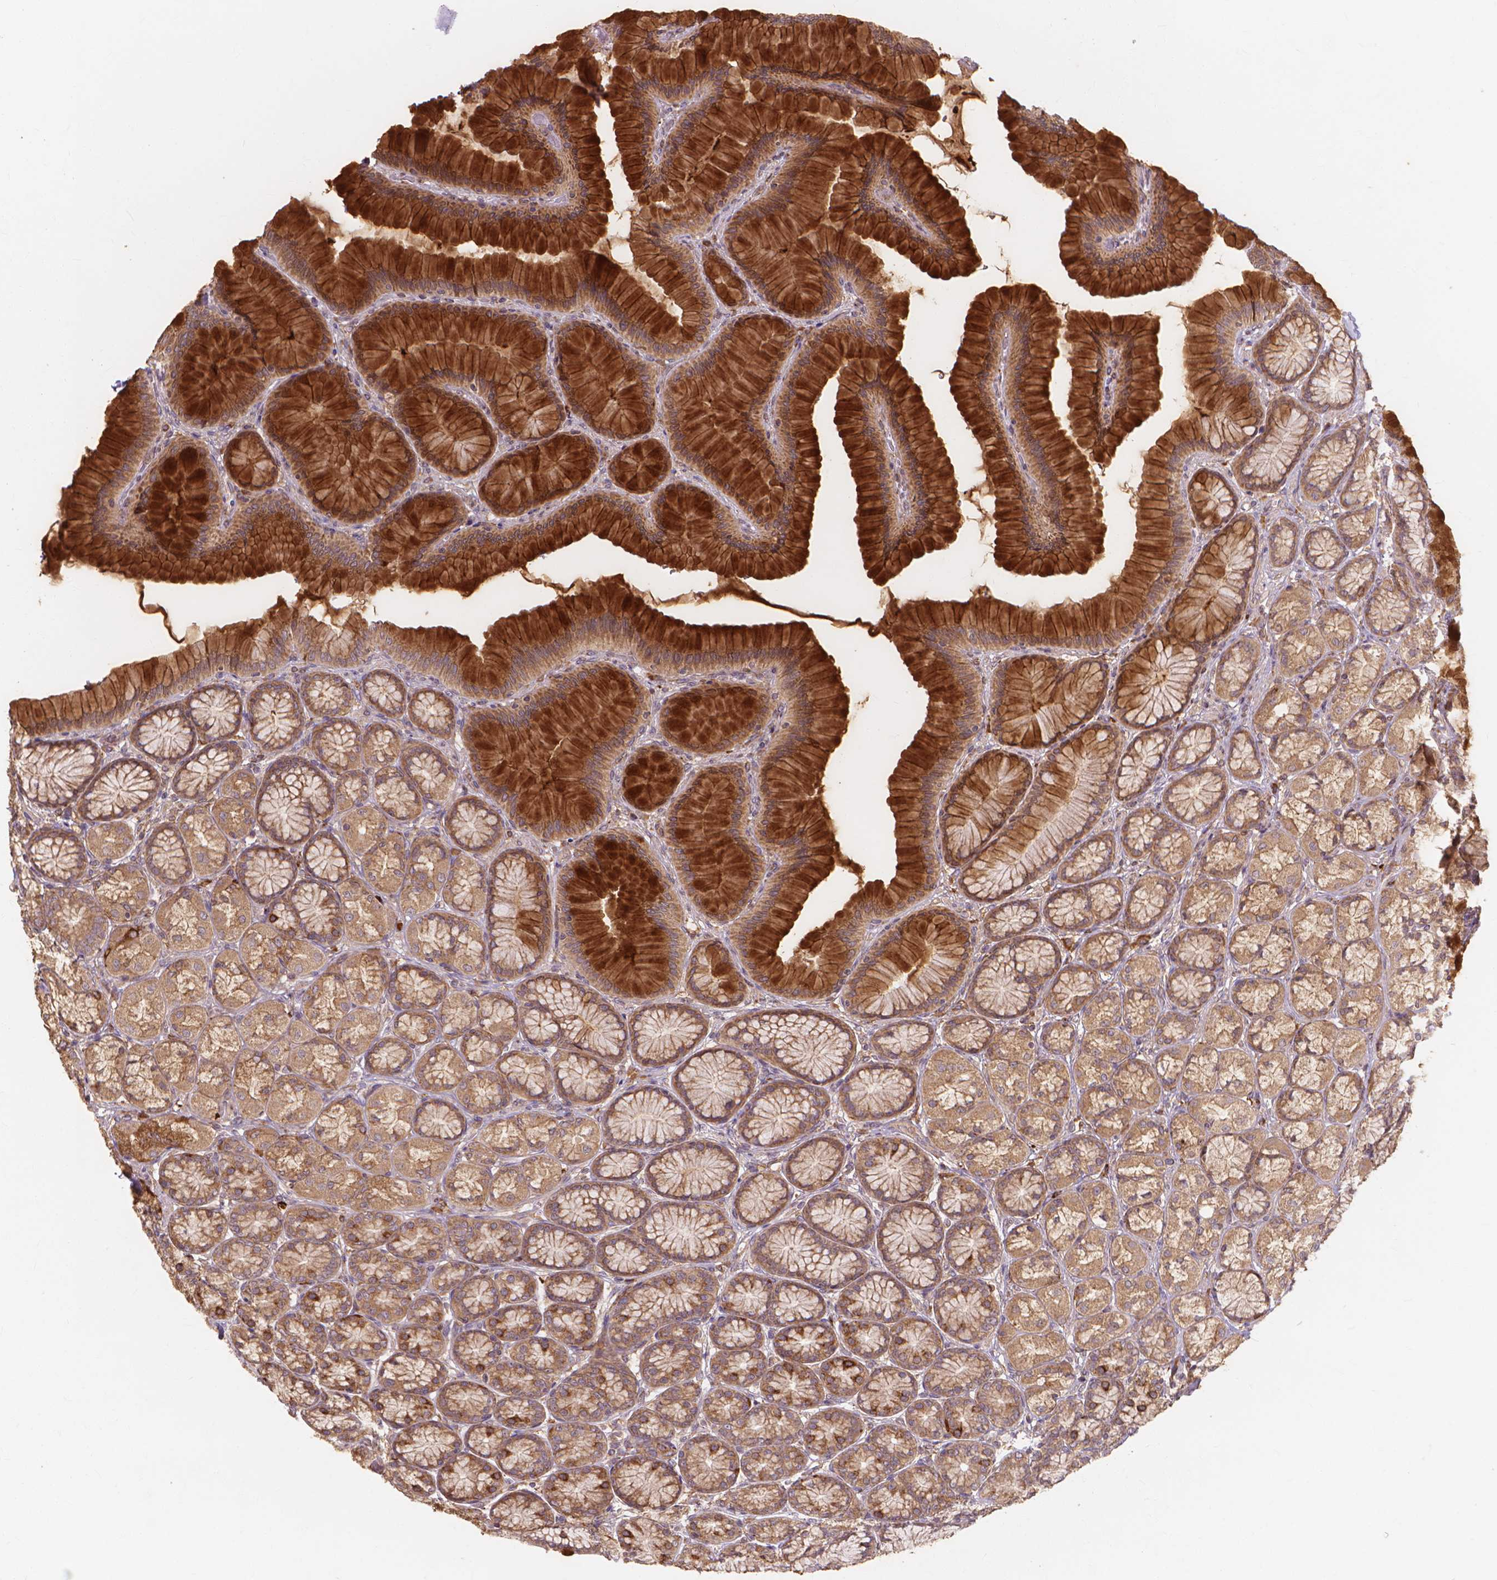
{"staining": {"intensity": "strong", "quantity": ">75%", "location": "cytoplasmic/membranous"}, "tissue": "stomach", "cell_type": "Glandular cells", "image_type": "normal", "snomed": [{"axis": "morphology", "description": "Normal tissue, NOS"}, {"axis": "morphology", "description": "Adenocarcinoma, NOS"}, {"axis": "morphology", "description": "Adenocarcinoma, High grade"}, {"axis": "topography", "description": "Stomach, upper"}, {"axis": "topography", "description": "Stomach"}], "caption": "Immunohistochemistry (IHC) photomicrograph of benign stomach: stomach stained using immunohistochemistry displays high levels of strong protein expression localized specifically in the cytoplasmic/membranous of glandular cells, appearing as a cytoplasmic/membranous brown color.", "gene": "TAB2", "patient": {"sex": "female", "age": 65}}